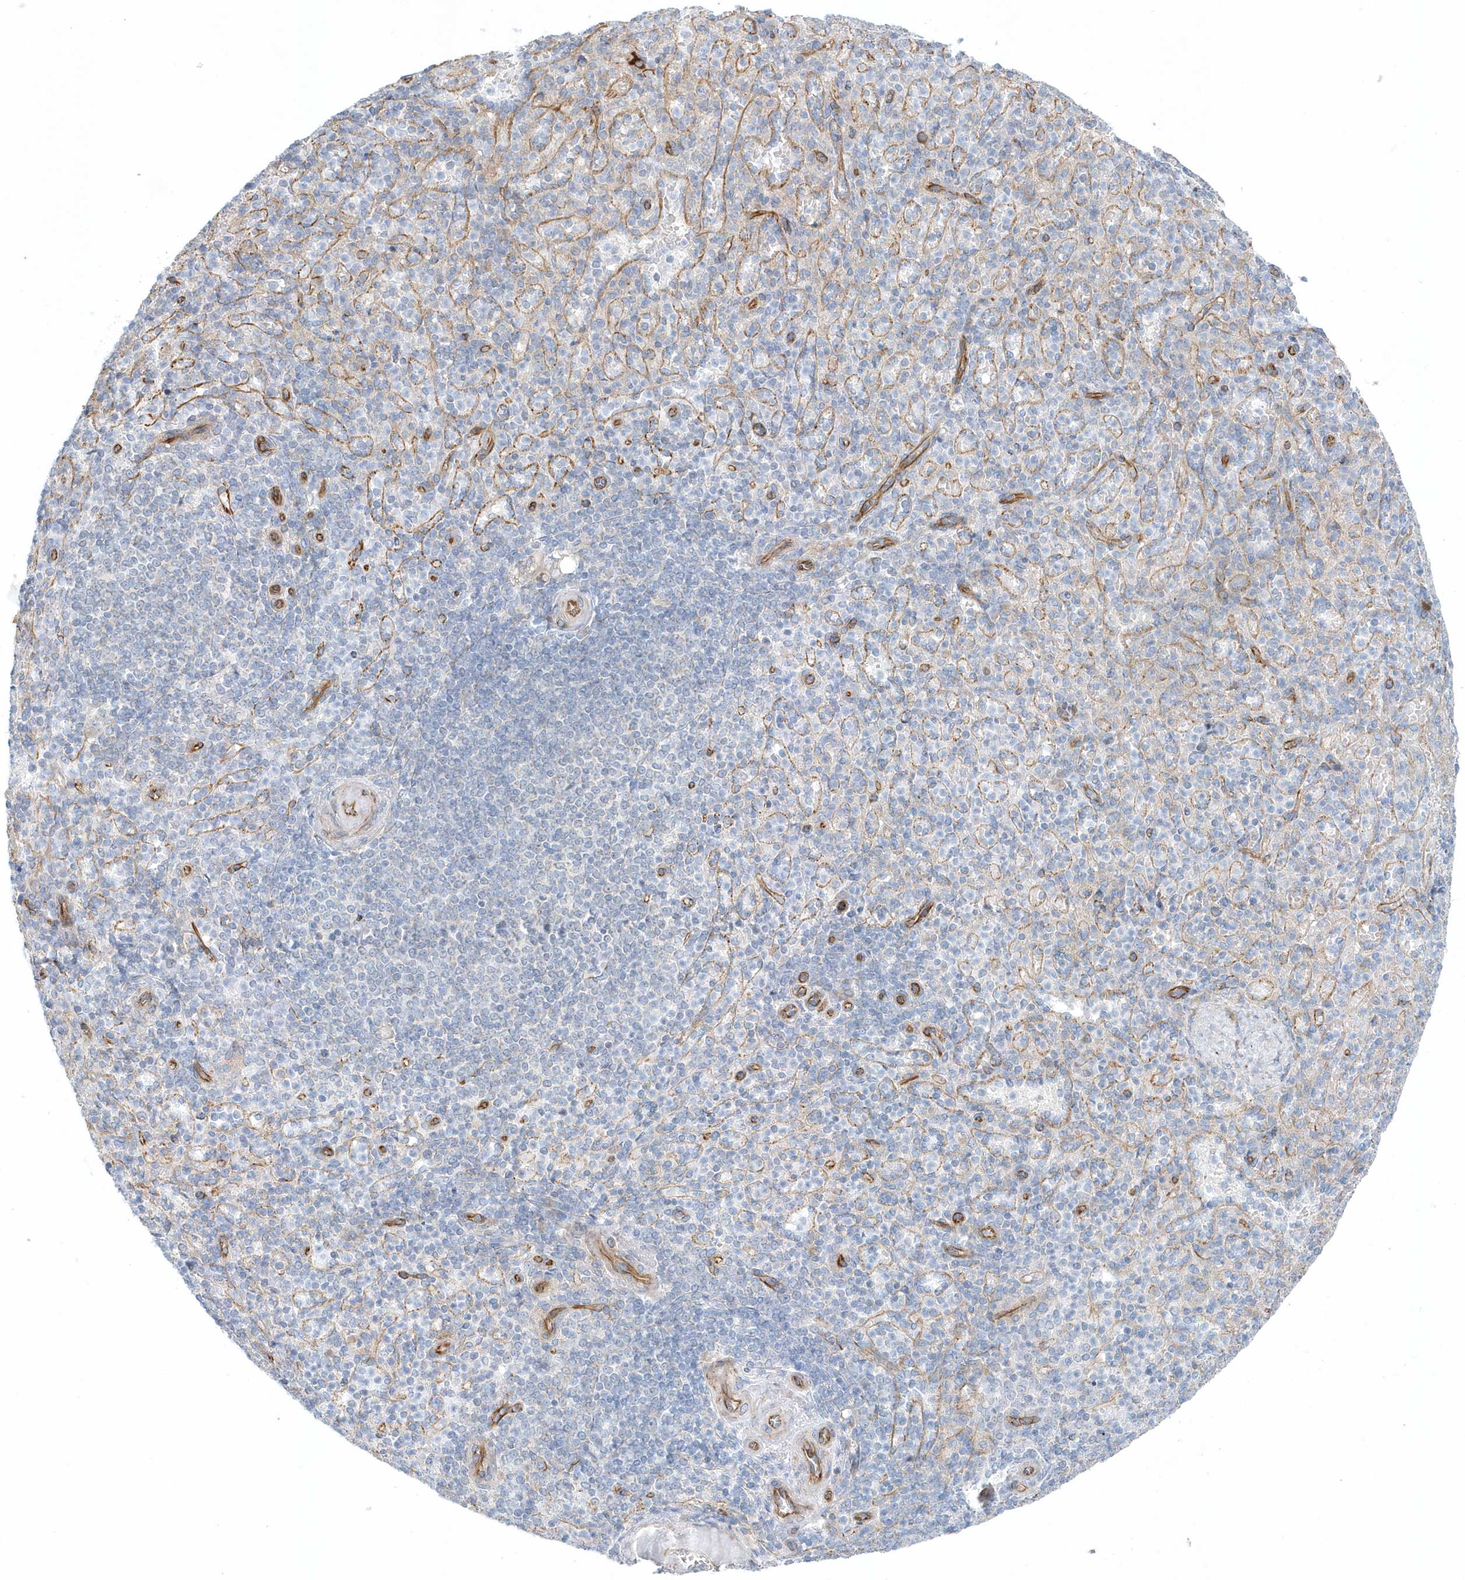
{"staining": {"intensity": "moderate", "quantity": "<25%", "location": "cytoplasmic/membranous"}, "tissue": "spleen", "cell_type": "Cells in red pulp", "image_type": "normal", "snomed": [{"axis": "morphology", "description": "Normal tissue, NOS"}, {"axis": "topography", "description": "Spleen"}], "caption": "Human spleen stained with a brown dye demonstrates moderate cytoplasmic/membranous positive expression in approximately <25% of cells in red pulp.", "gene": "GPR152", "patient": {"sex": "female", "age": 74}}